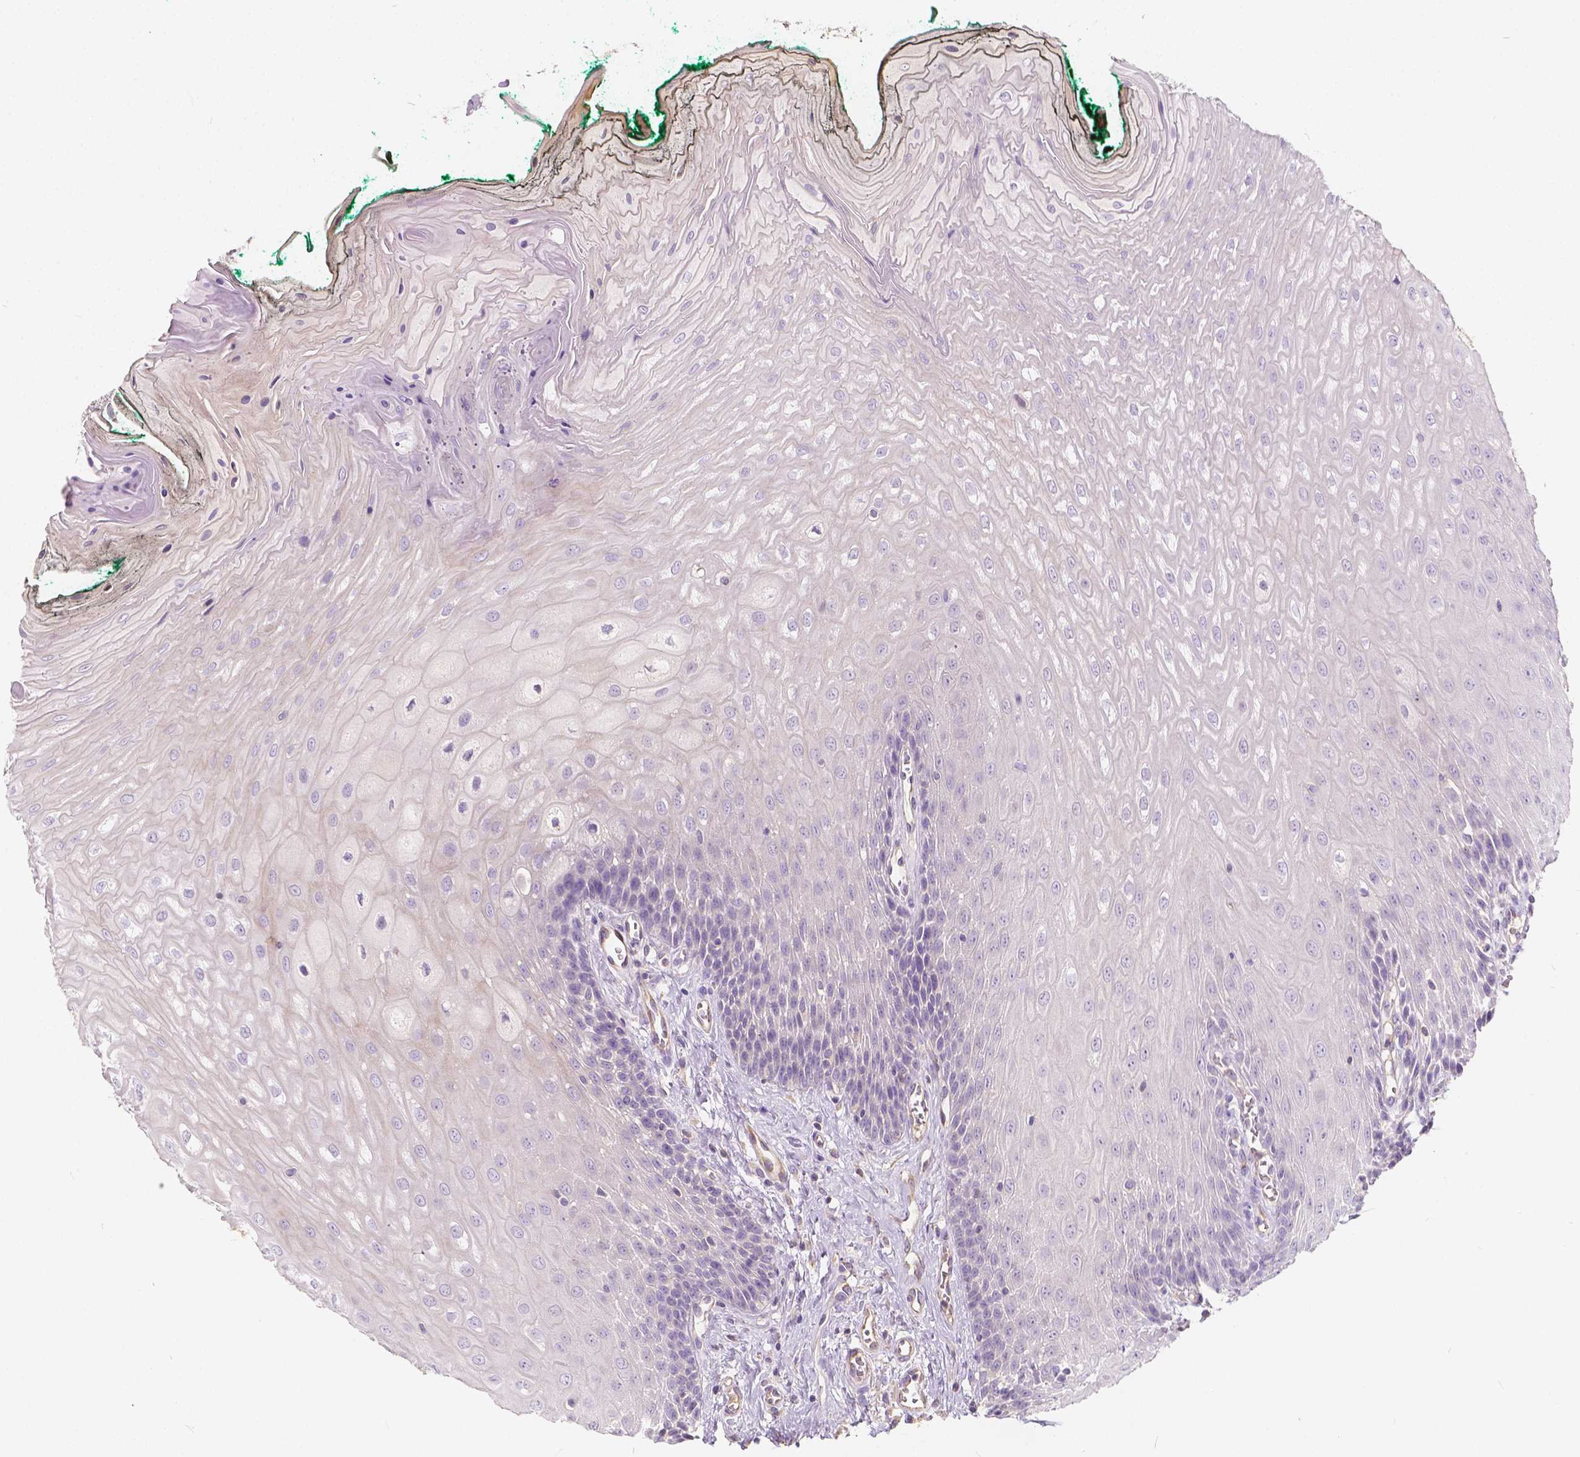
{"staining": {"intensity": "negative", "quantity": "none", "location": "none"}, "tissue": "oral mucosa", "cell_type": "Squamous epithelial cells", "image_type": "normal", "snomed": [{"axis": "morphology", "description": "Normal tissue, NOS"}, {"axis": "topography", "description": "Oral tissue"}], "caption": "Immunohistochemistry of unremarkable oral mucosa shows no staining in squamous epithelial cells.", "gene": "KIAA0513", "patient": {"sex": "female", "age": 68}}